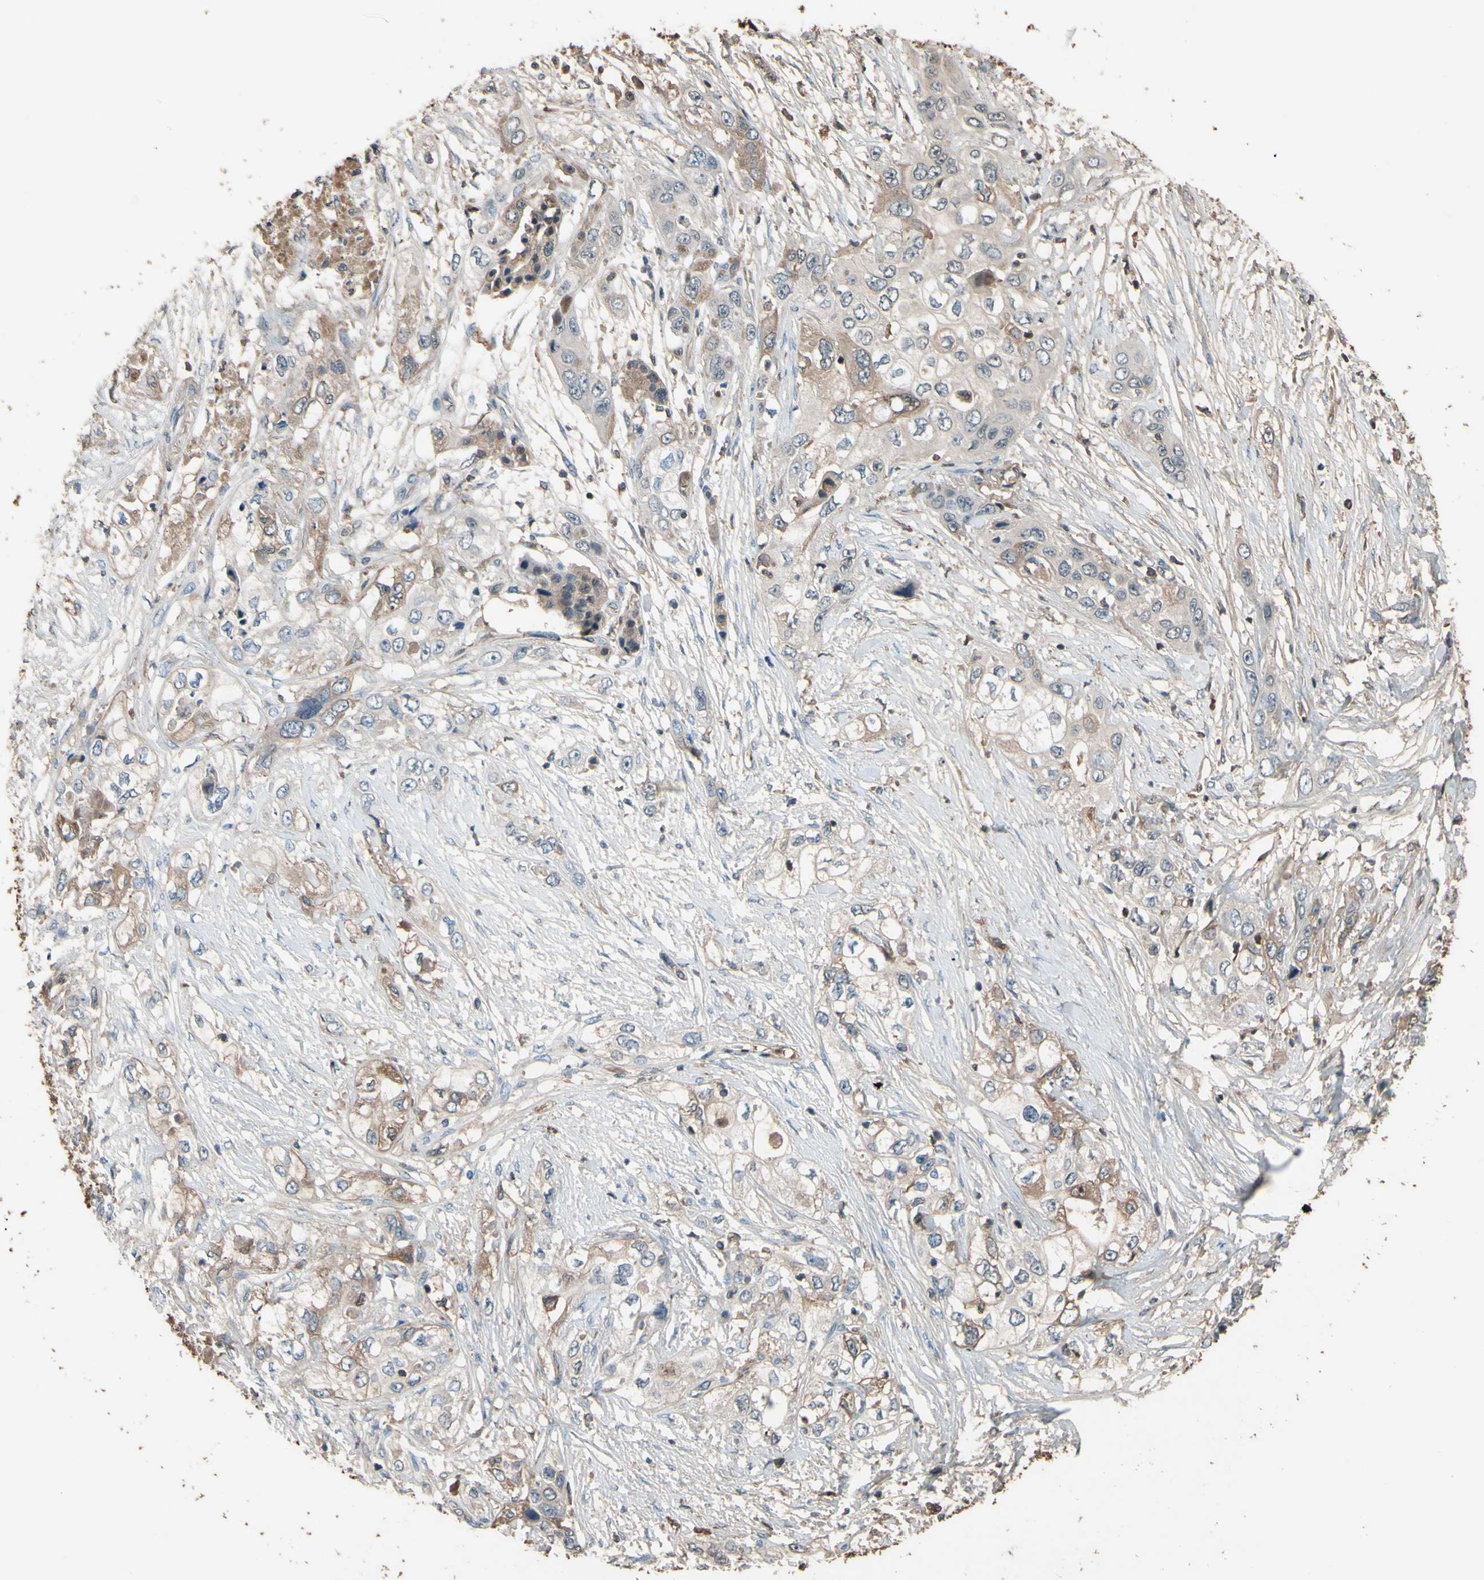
{"staining": {"intensity": "moderate", "quantity": "<25%", "location": "cytoplasmic/membranous"}, "tissue": "pancreatic cancer", "cell_type": "Tumor cells", "image_type": "cancer", "snomed": [{"axis": "morphology", "description": "Adenocarcinoma, NOS"}, {"axis": "topography", "description": "Pancreas"}], "caption": "This micrograph reveals immunohistochemistry staining of human pancreatic adenocarcinoma, with low moderate cytoplasmic/membranous positivity in about <25% of tumor cells.", "gene": "PTGDS", "patient": {"sex": "female", "age": 70}}